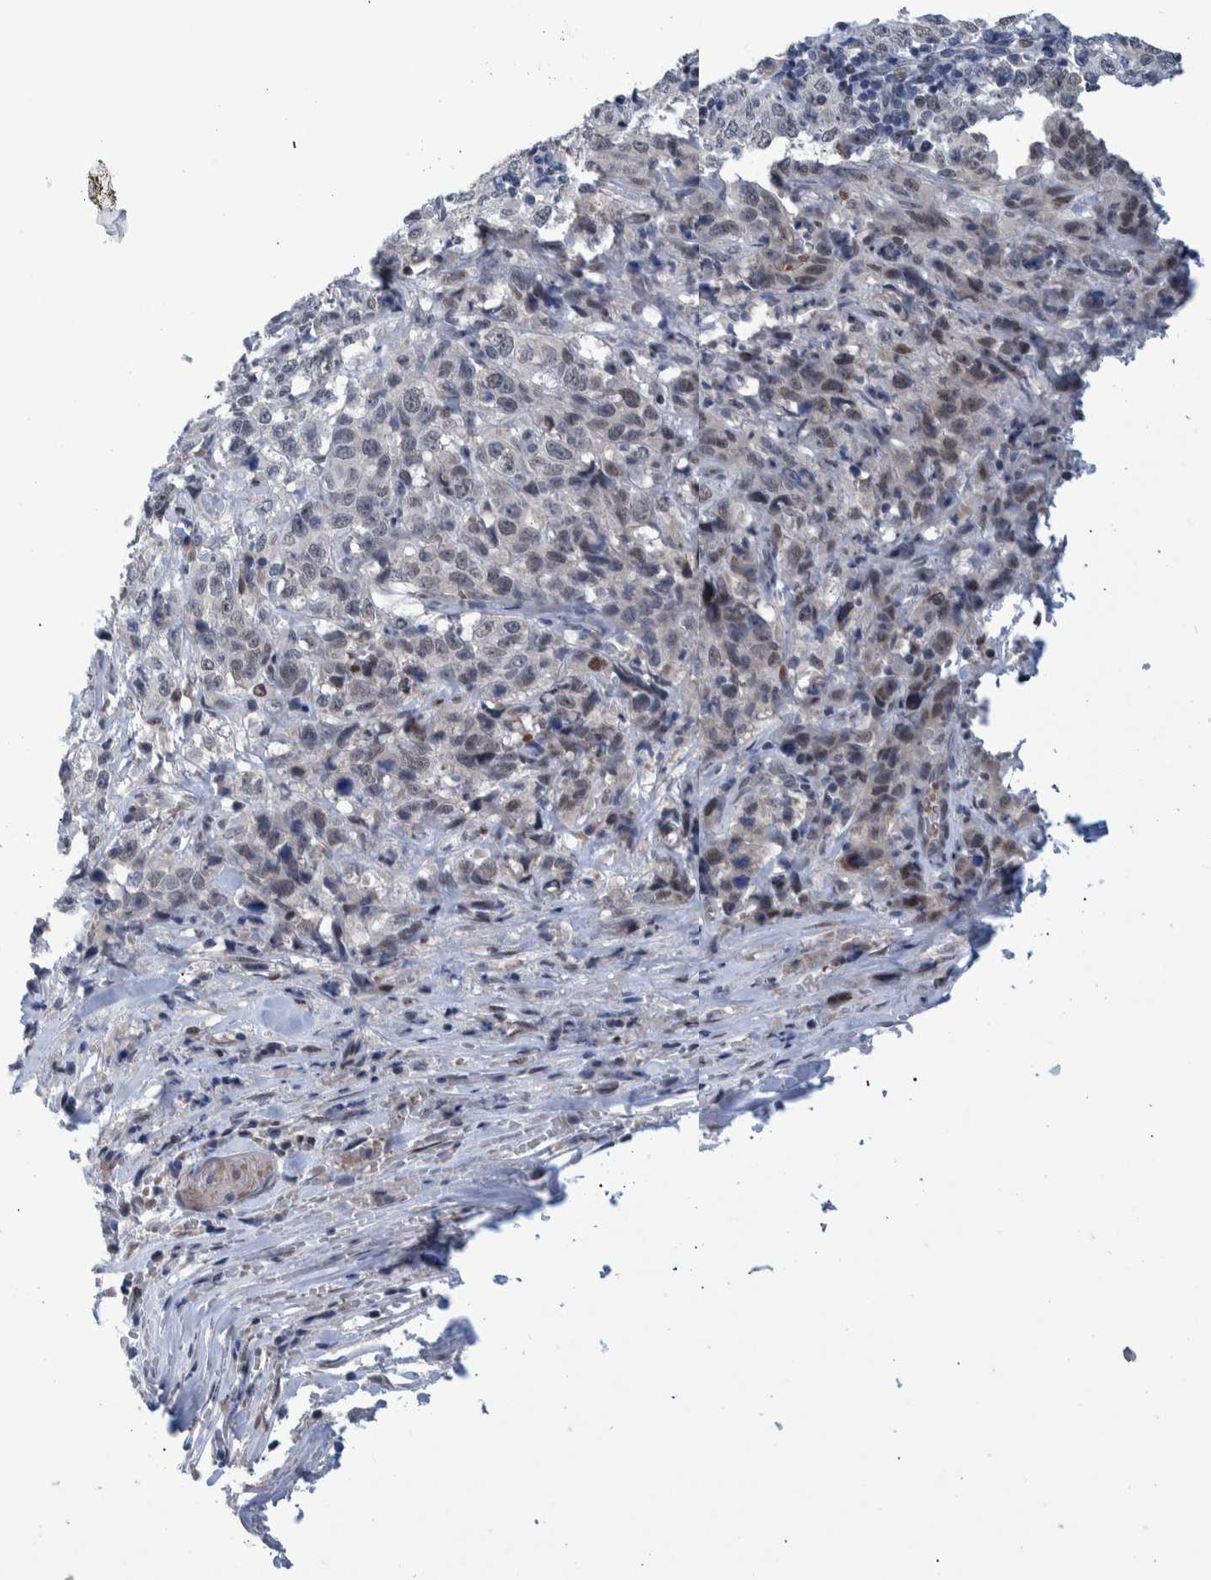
{"staining": {"intensity": "negative", "quantity": "none", "location": "none"}, "tissue": "stomach cancer", "cell_type": "Tumor cells", "image_type": "cancer", "snomed": [{"axis": "morphology", "description": "Adenocarcinoma, NOS"}, {"axis": "topography", "description": "Stomach"}], "caption": "The immunohistochemistry micrograph has no significant expression in tumor cells of adenocarcinoma (stomach) tissue. (DAB immunohistochemistry (IHC) with hematoxylin counter stain).", "gene": "ESRP1", "patient": {"sex": "male", "age": 48}}